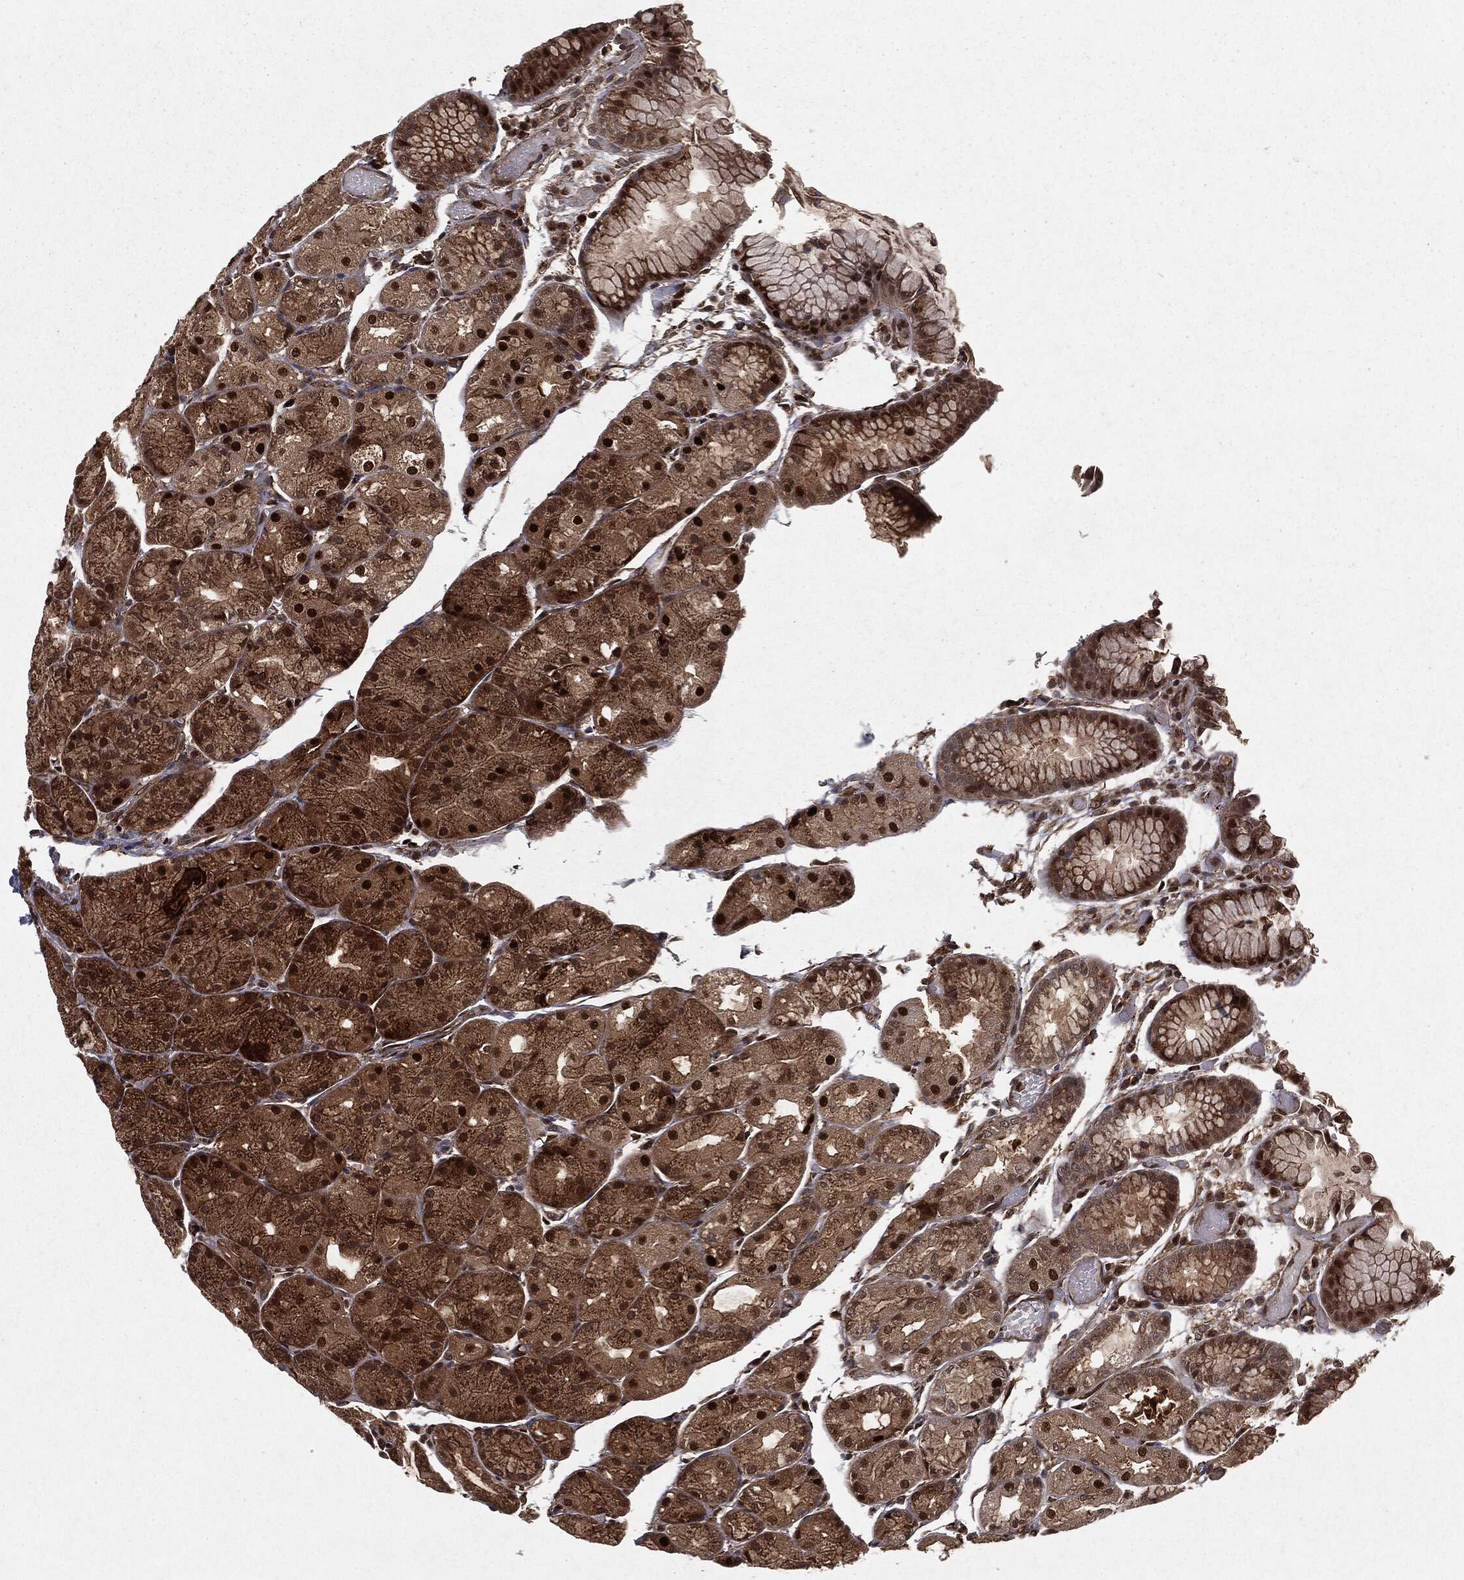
{"staining": {"intensity": "strong", "quantity": "25%-75%", "location": "cytoplasmic/membranous,nuclear"}, "tissue": "stomach", "cell_type": "Glandular cells", "image_type": "normal", "snomed": [{"axis": "morphology", "description": "Normal tissue, NOS"}, {"axis": "topography", "description": "Stomach, upper"}], "caption": "This is a photomicrograph of immunohistochemistry (IHC) staining of benign stomach, which shows strong expression in the cytoplasmic/membranous,nuclear of glandular cells.", "gene": "RANBP9", "patient": {"sex": "male", "age": 72}}